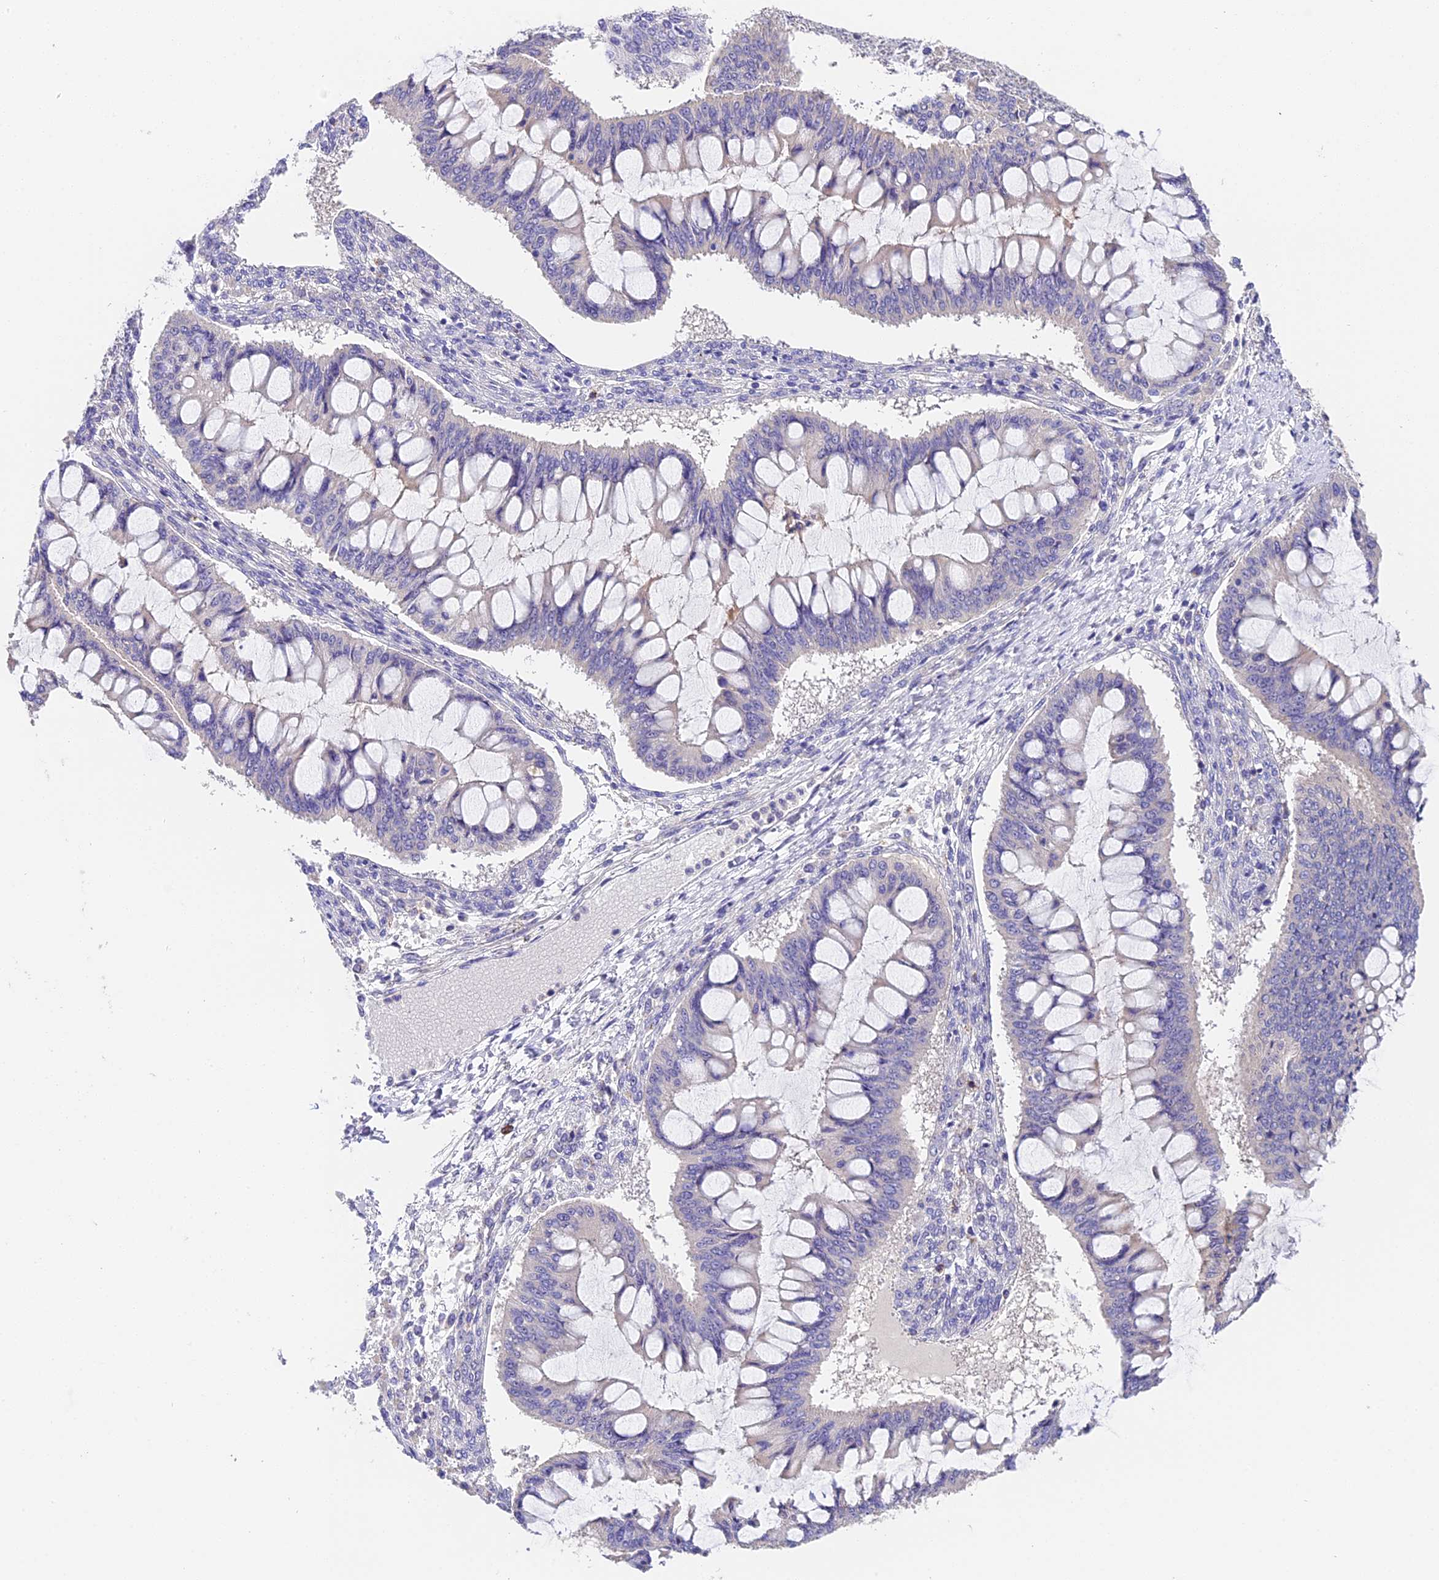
{"staining": {"intensity": "negative", "quantity": "none", "location": "none"}, "tissue": "ovarian cancer", "cell_type": "Tumor cells", "image_type": "cancer", "snomed": [{"axis": "morphology", "description": "Cystadenocarcinoma, mucinous, NOS"}, {"axis": "topography", "description": "Ovary"}], "caption": "Tumor cells show no significant protein positivity in ovarian cancer.", "gene": "LYPD6", "patient": {"sex": "female", "age": 73}}